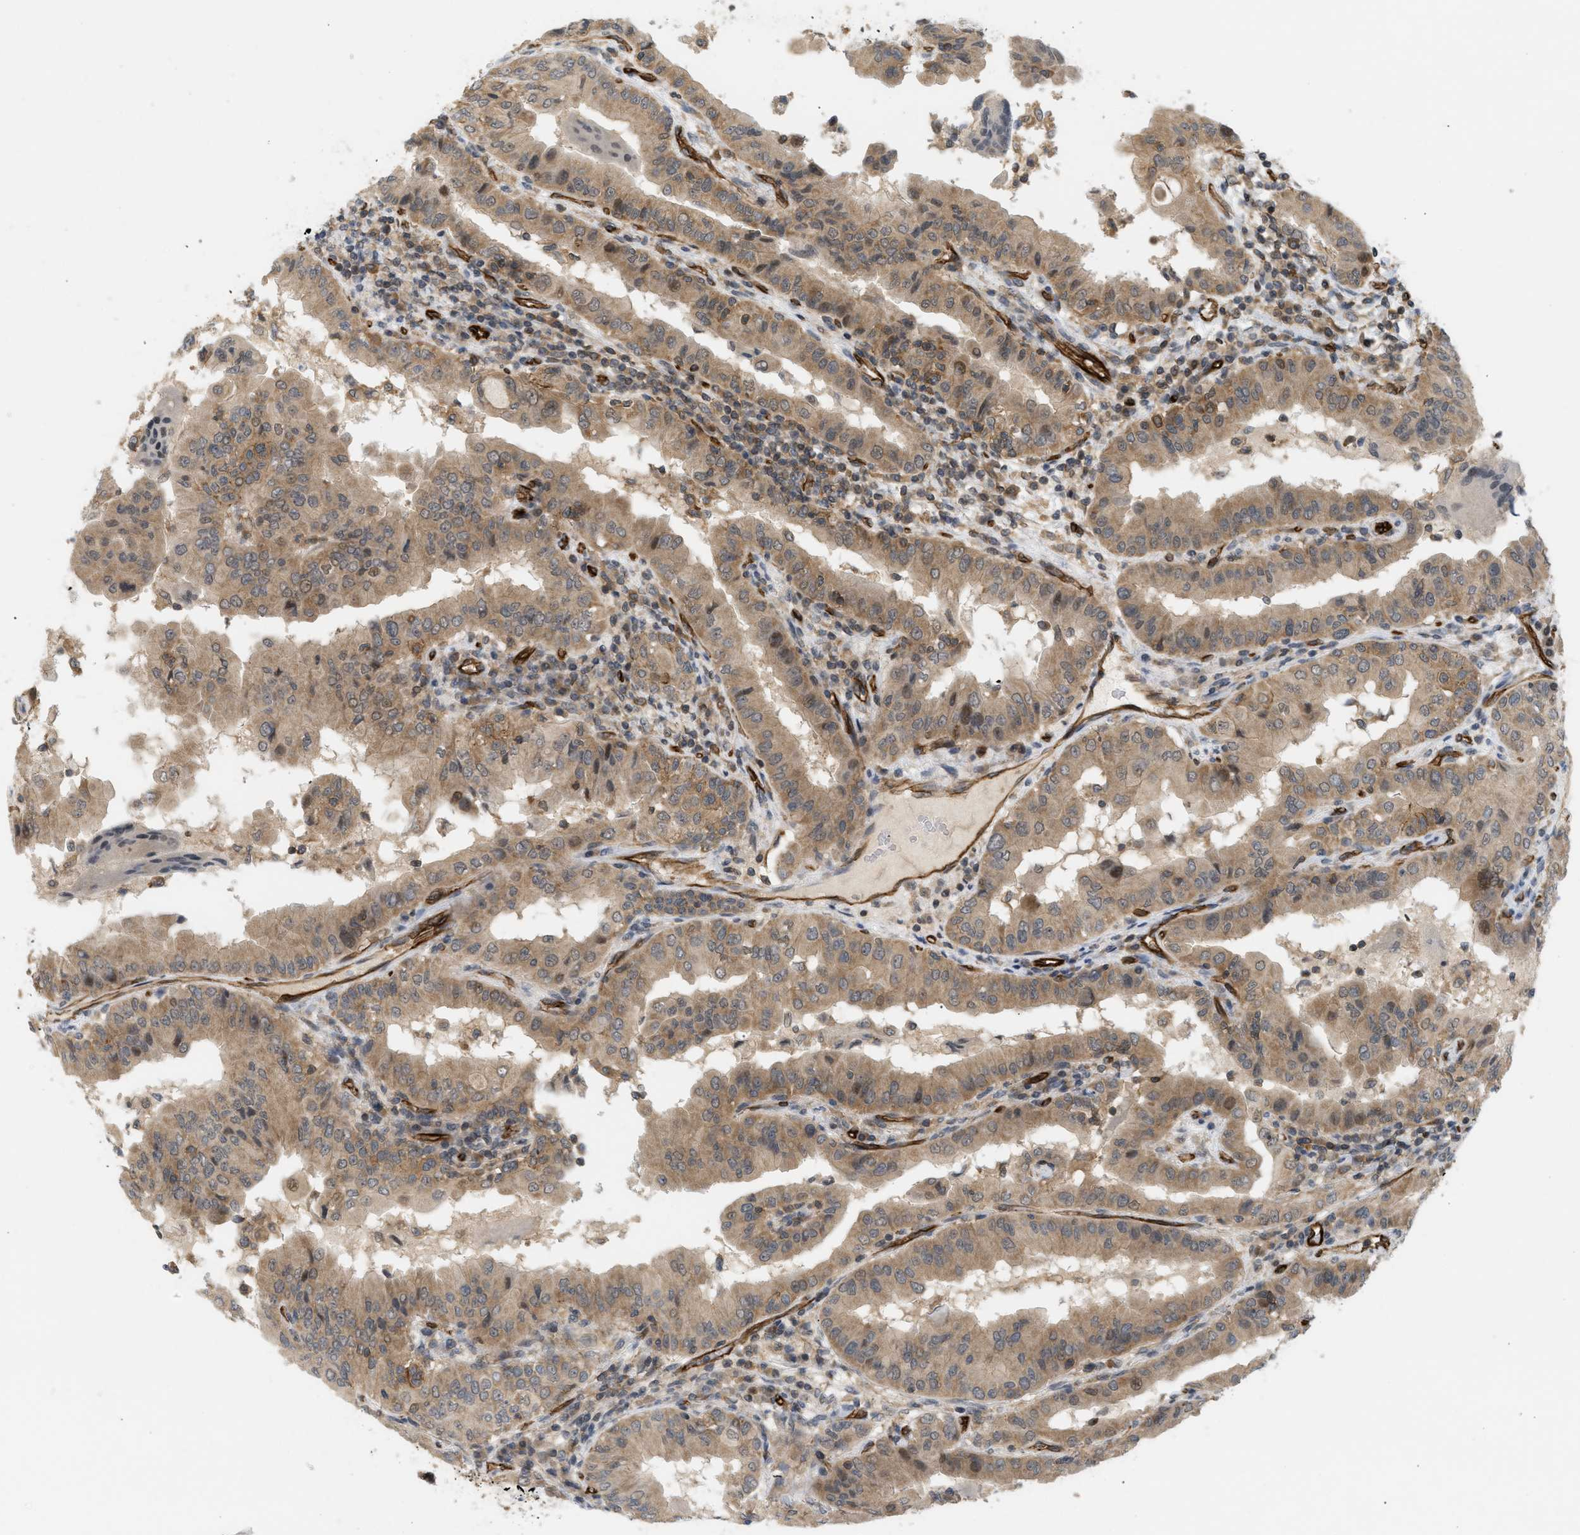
{"staining": {"intensity": "moderate", "quantity": ">75%", "location": "cytoplasmic/membranous"}, "tissue": "thyroid cancer", "cell_type": "Tumor cells", "image_type": "cancer", "snomed": [{"axis": "morphology", "description": "Papillary adenocarcinoma, NOS"}, {"axis": "topography", "description": "Thyroid gland"}], "caption": "Immunohistochemical staining of human thyroid cancer (papillary adenocarcinoma) exhibits medium levels of moderate cytoplasmic/membranous protein positivity in about >75% of tumor cells. The protein is shown in brown color, while the nuclei are stained blue.", "gene": "PALMD", "patient": {"sex": "male", "age": 33}}